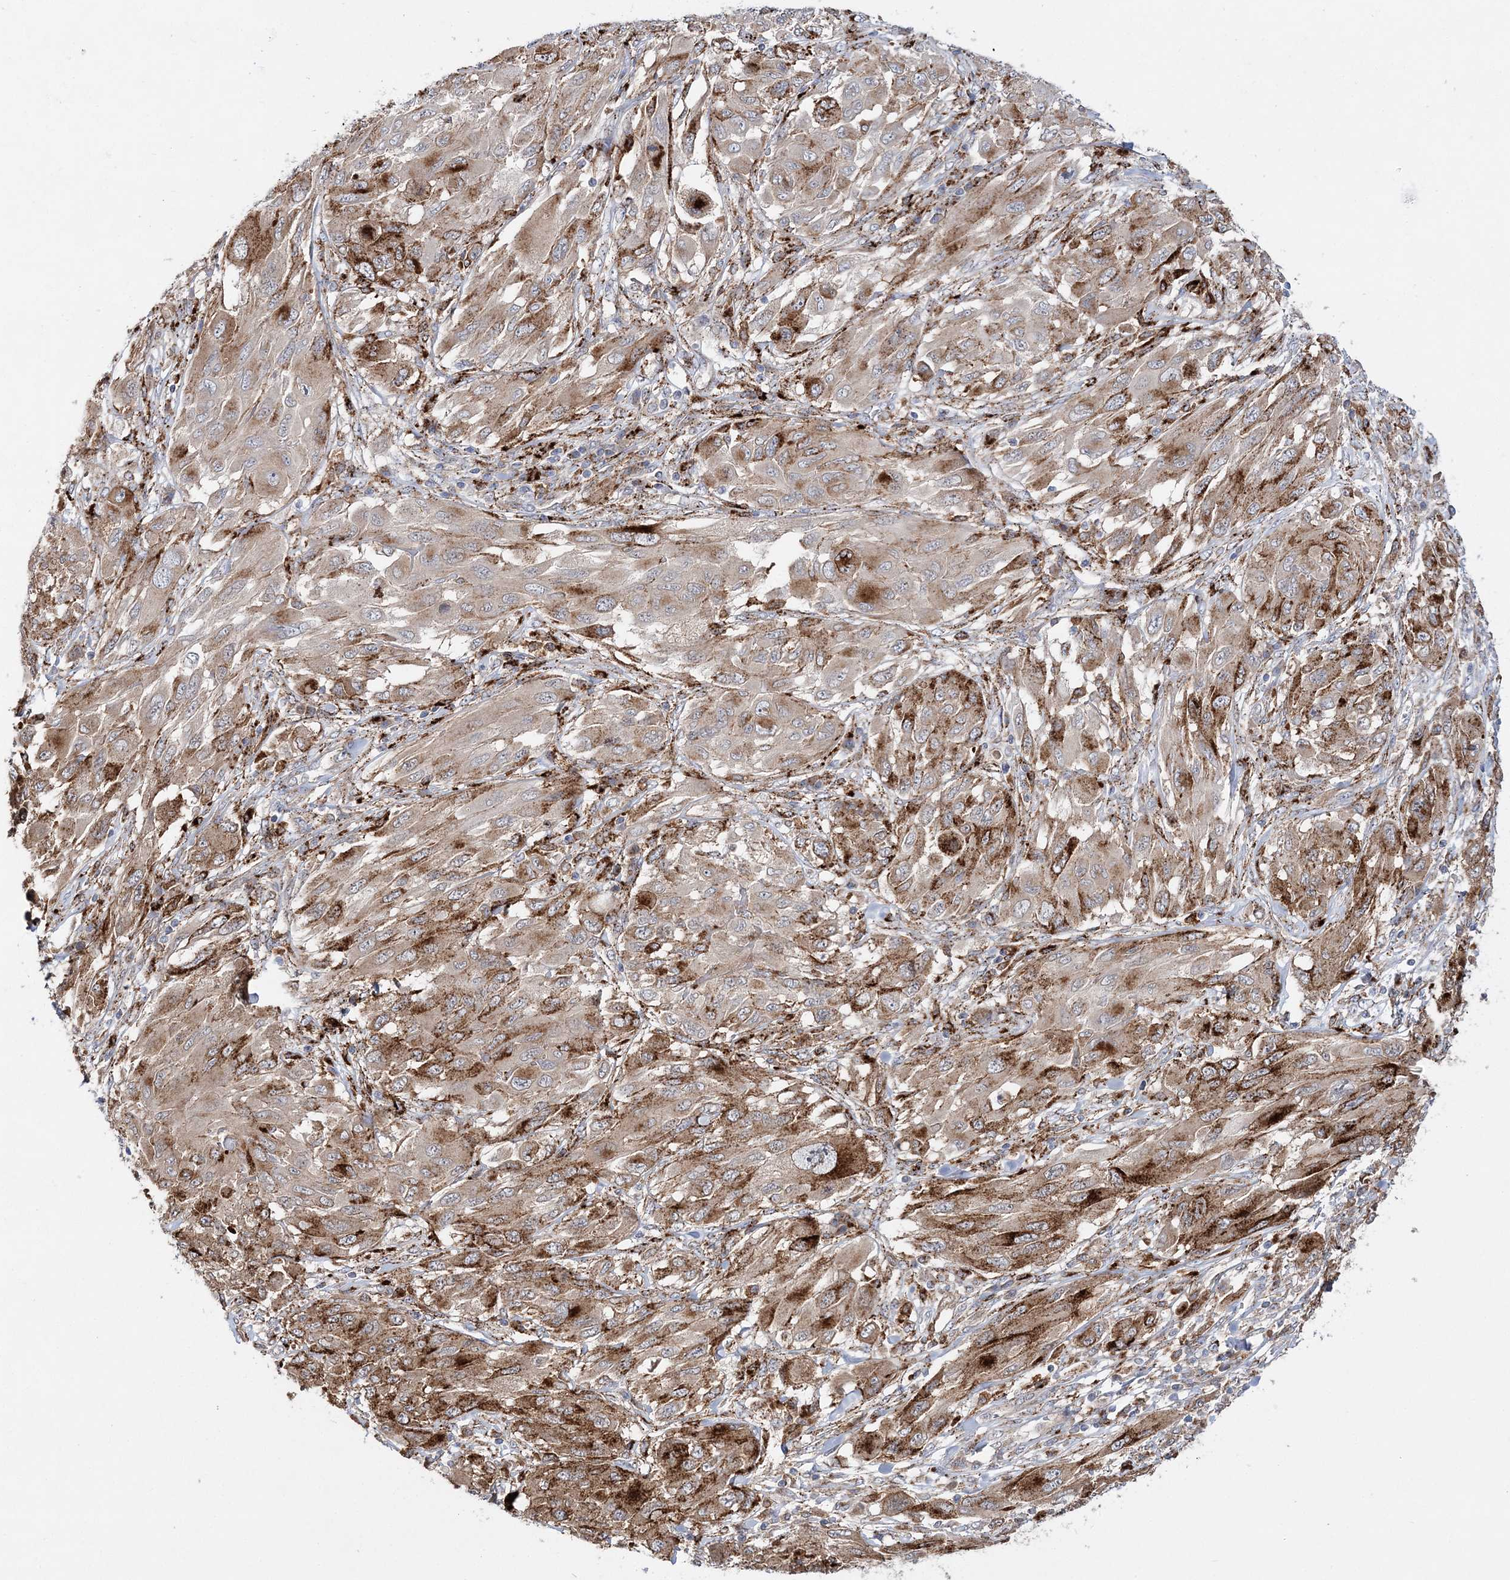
{"staining": {"intensity": "moderate", "quantity": ">75%", "location": "cytoplasmic/membranous"}, "tissue": "melanoma", "cell_type": "Tumor cells", "image_type": "cancer", "snomed": [{"axis": "morphology", "description": "Malignant melanoma, NOS"}, {"axis": "topography", "description": "Skin"}], "caption": "This micrograph demonstrates immunohistochemistry (IHC) staining of human melanoma, with medium moderate cytoplasmic/membranous staining in about >75% of tumor cells.", "gene": "C3orf38", "patient": {"sex": "female", "age": 91}}